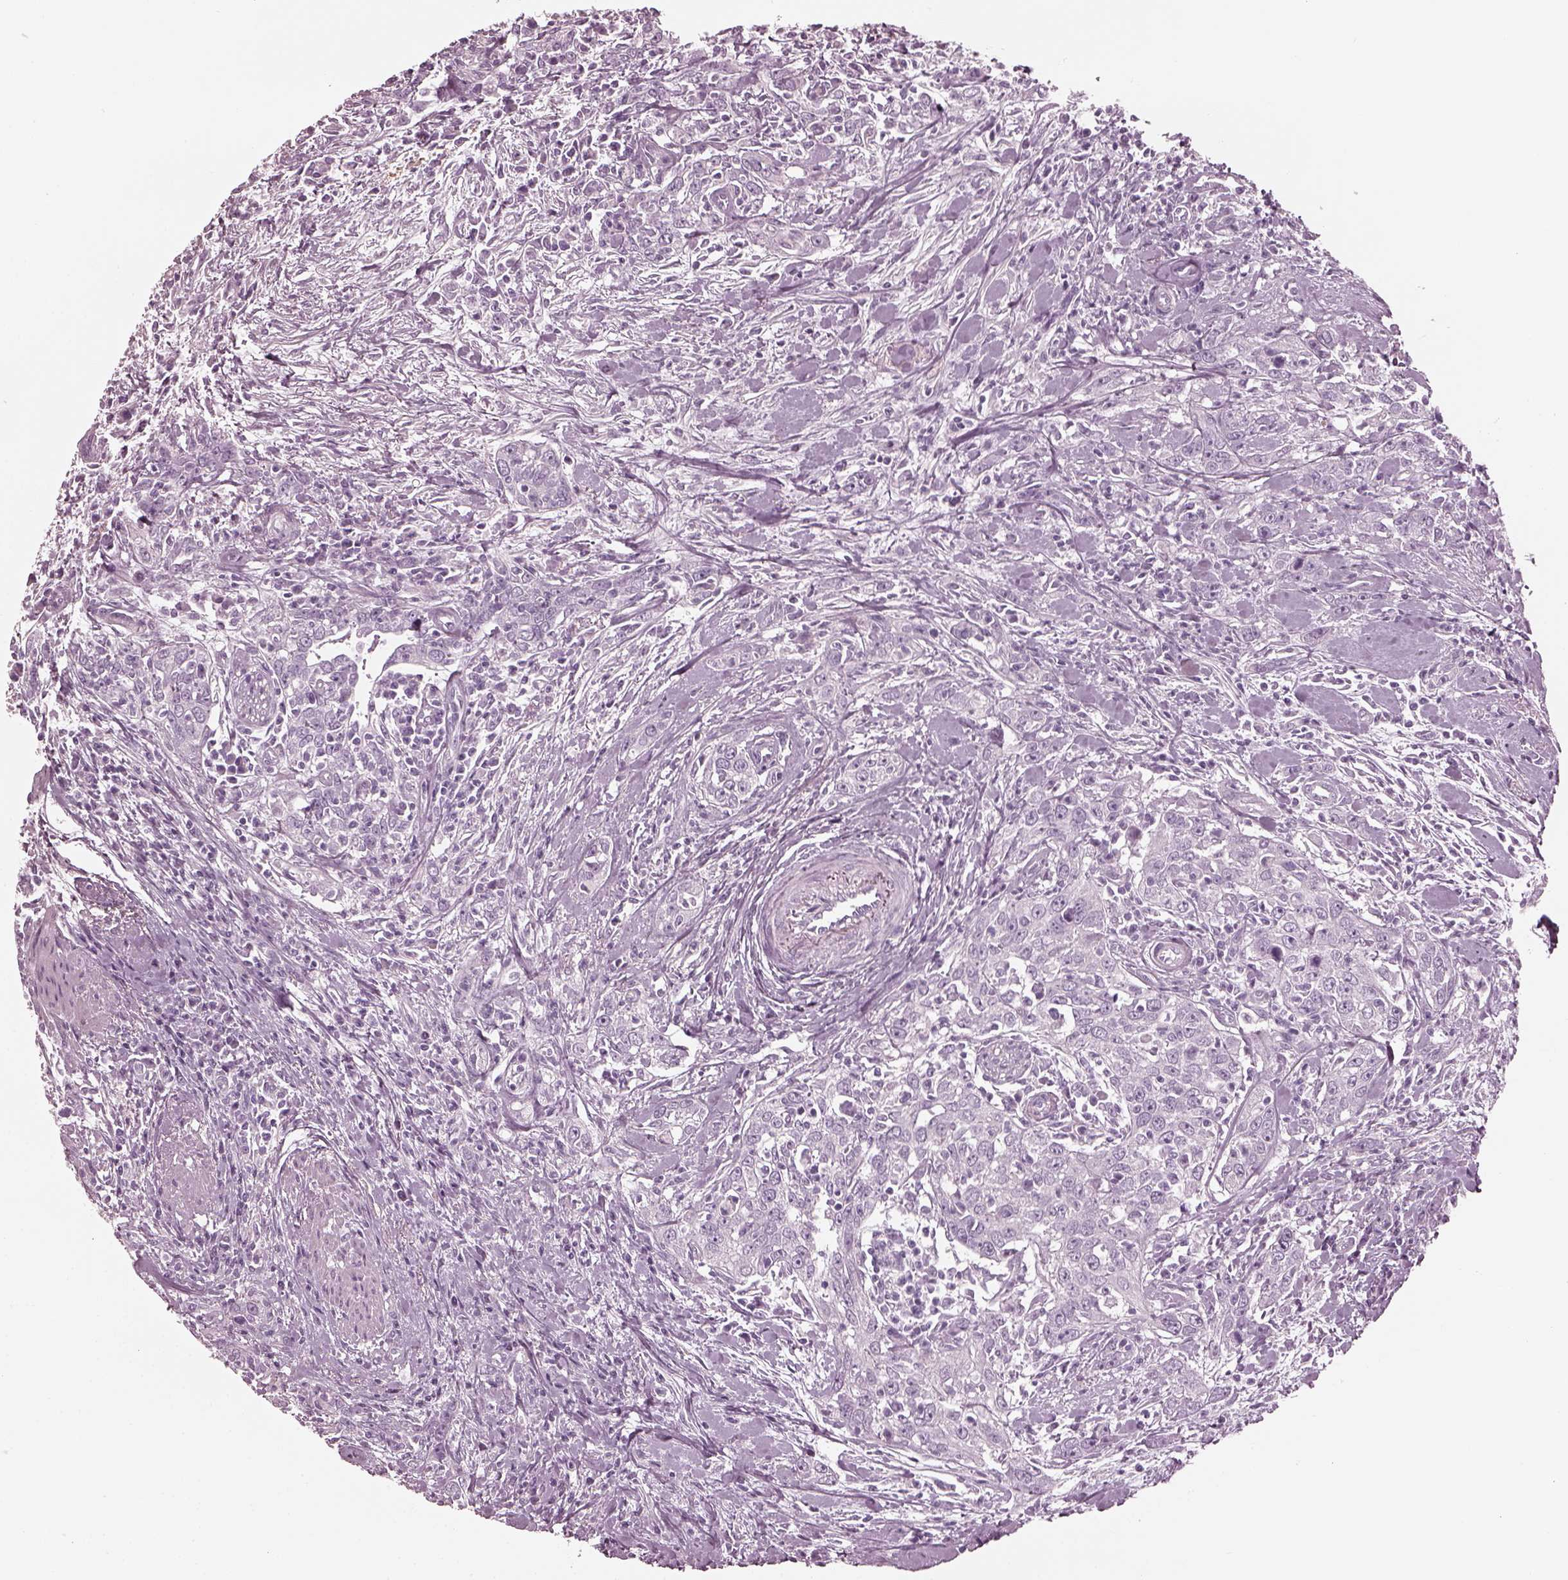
{"staining": {"intensity": "negative", "quantity": "none", "location": "none"}, "tissue": "urothelial cancer", "cell_type": "Tumor cells", "image_type": "cancer", "snomed": [{"axis": "morphology", "description": "Urothelial carcinoma, High grade"}, {"axis": "topography", "description": "Urinary bladder"}], "caption": "High-grade urothelial carcinoma was stained to show a protein in brown. There is no significant staining in tumor cells.", "gene": "GRM6", "patient": {"sex": "male", "age": 83}}